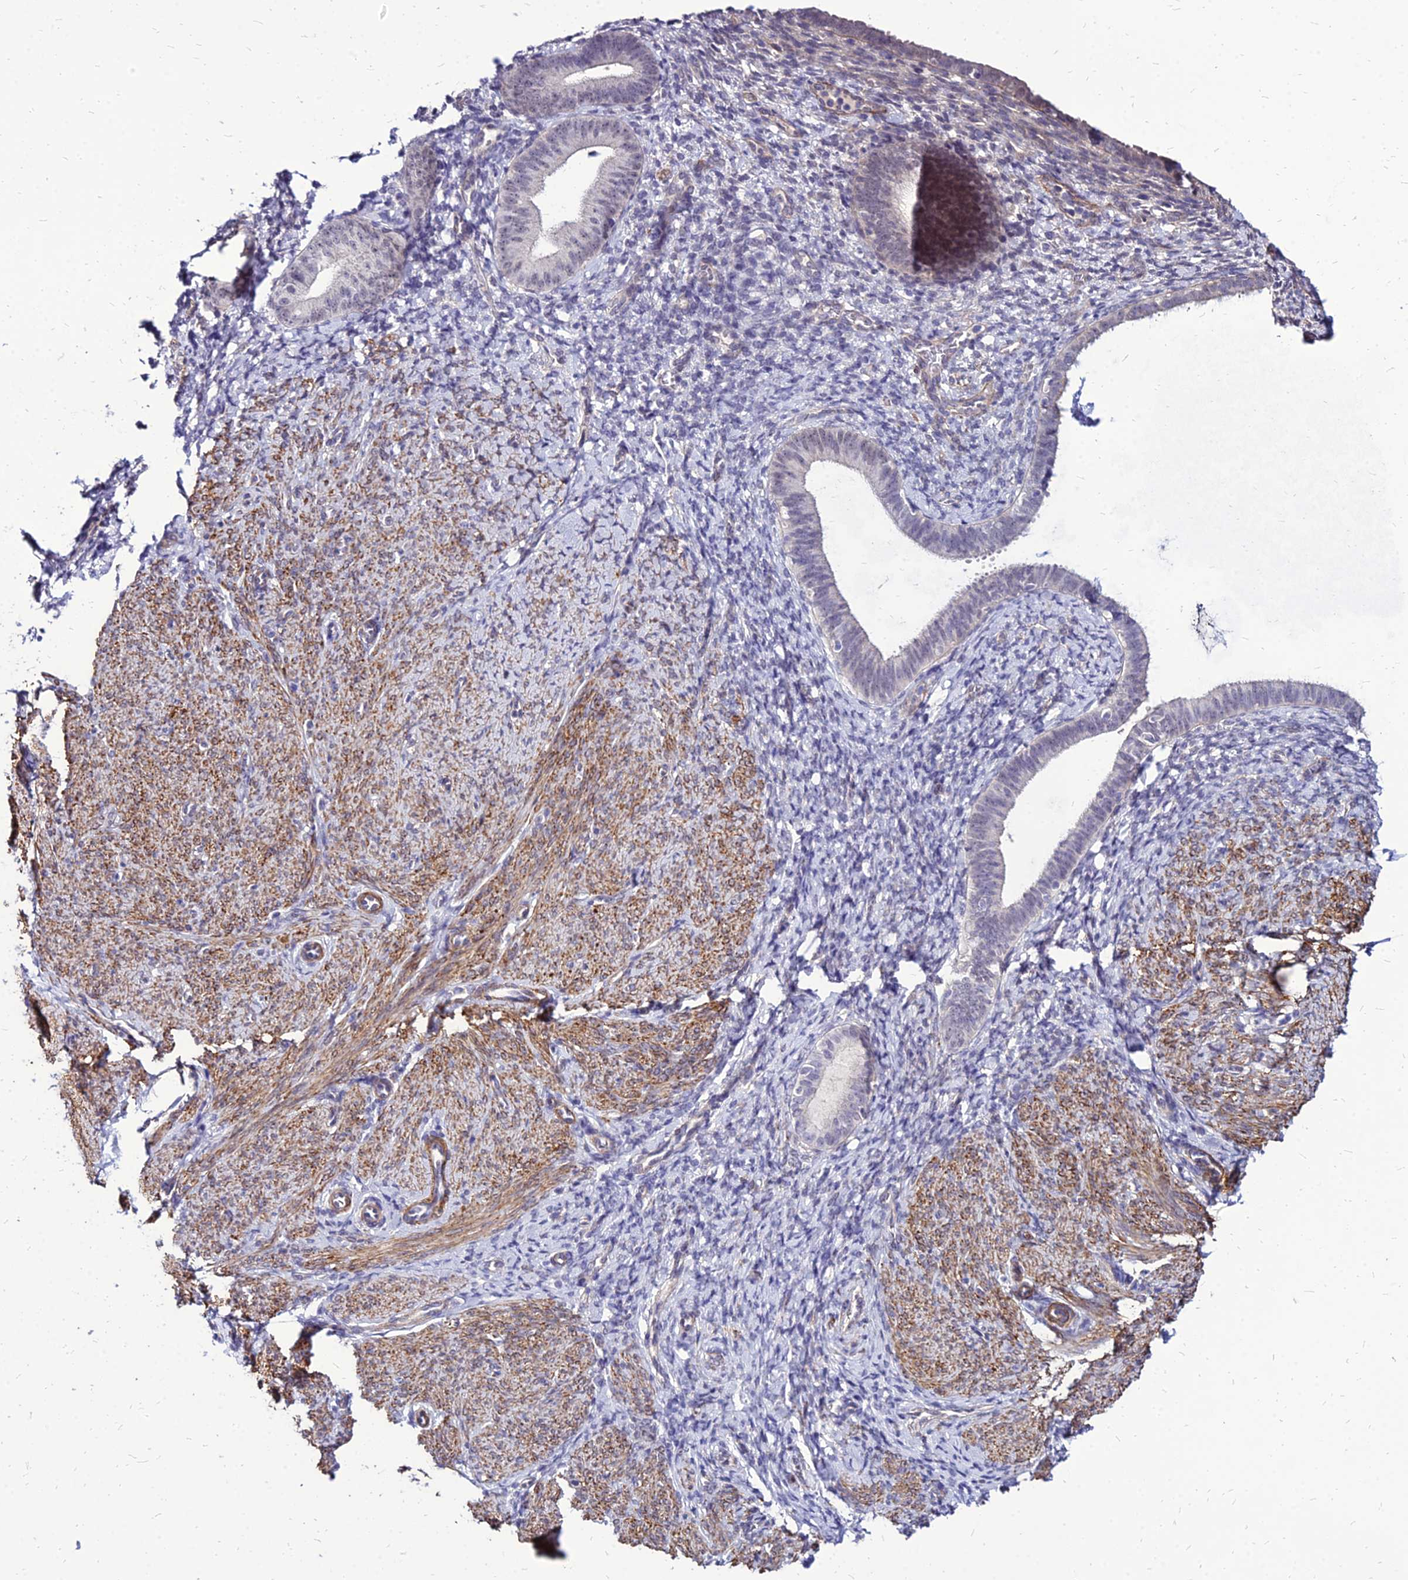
{"staining": {"intensity": "negative", "quantity": "none", "location": "none"}, "tissue": "endometrium", "cell_type": "Cells in endometrial stroma", "image_type": "normal", "snomed": [{"axis": "morphology", "description": "Normal tissue, NOS"}, {"axis": "topography", "description": "Endometrium"}], "caption": "Unremarkable endometrium was stained to show a protein in brown. There is no significant positivity in cells in endometrial stroma.", "gene": "YEATS2", "patient": {"sex": "female", "age": 65}}